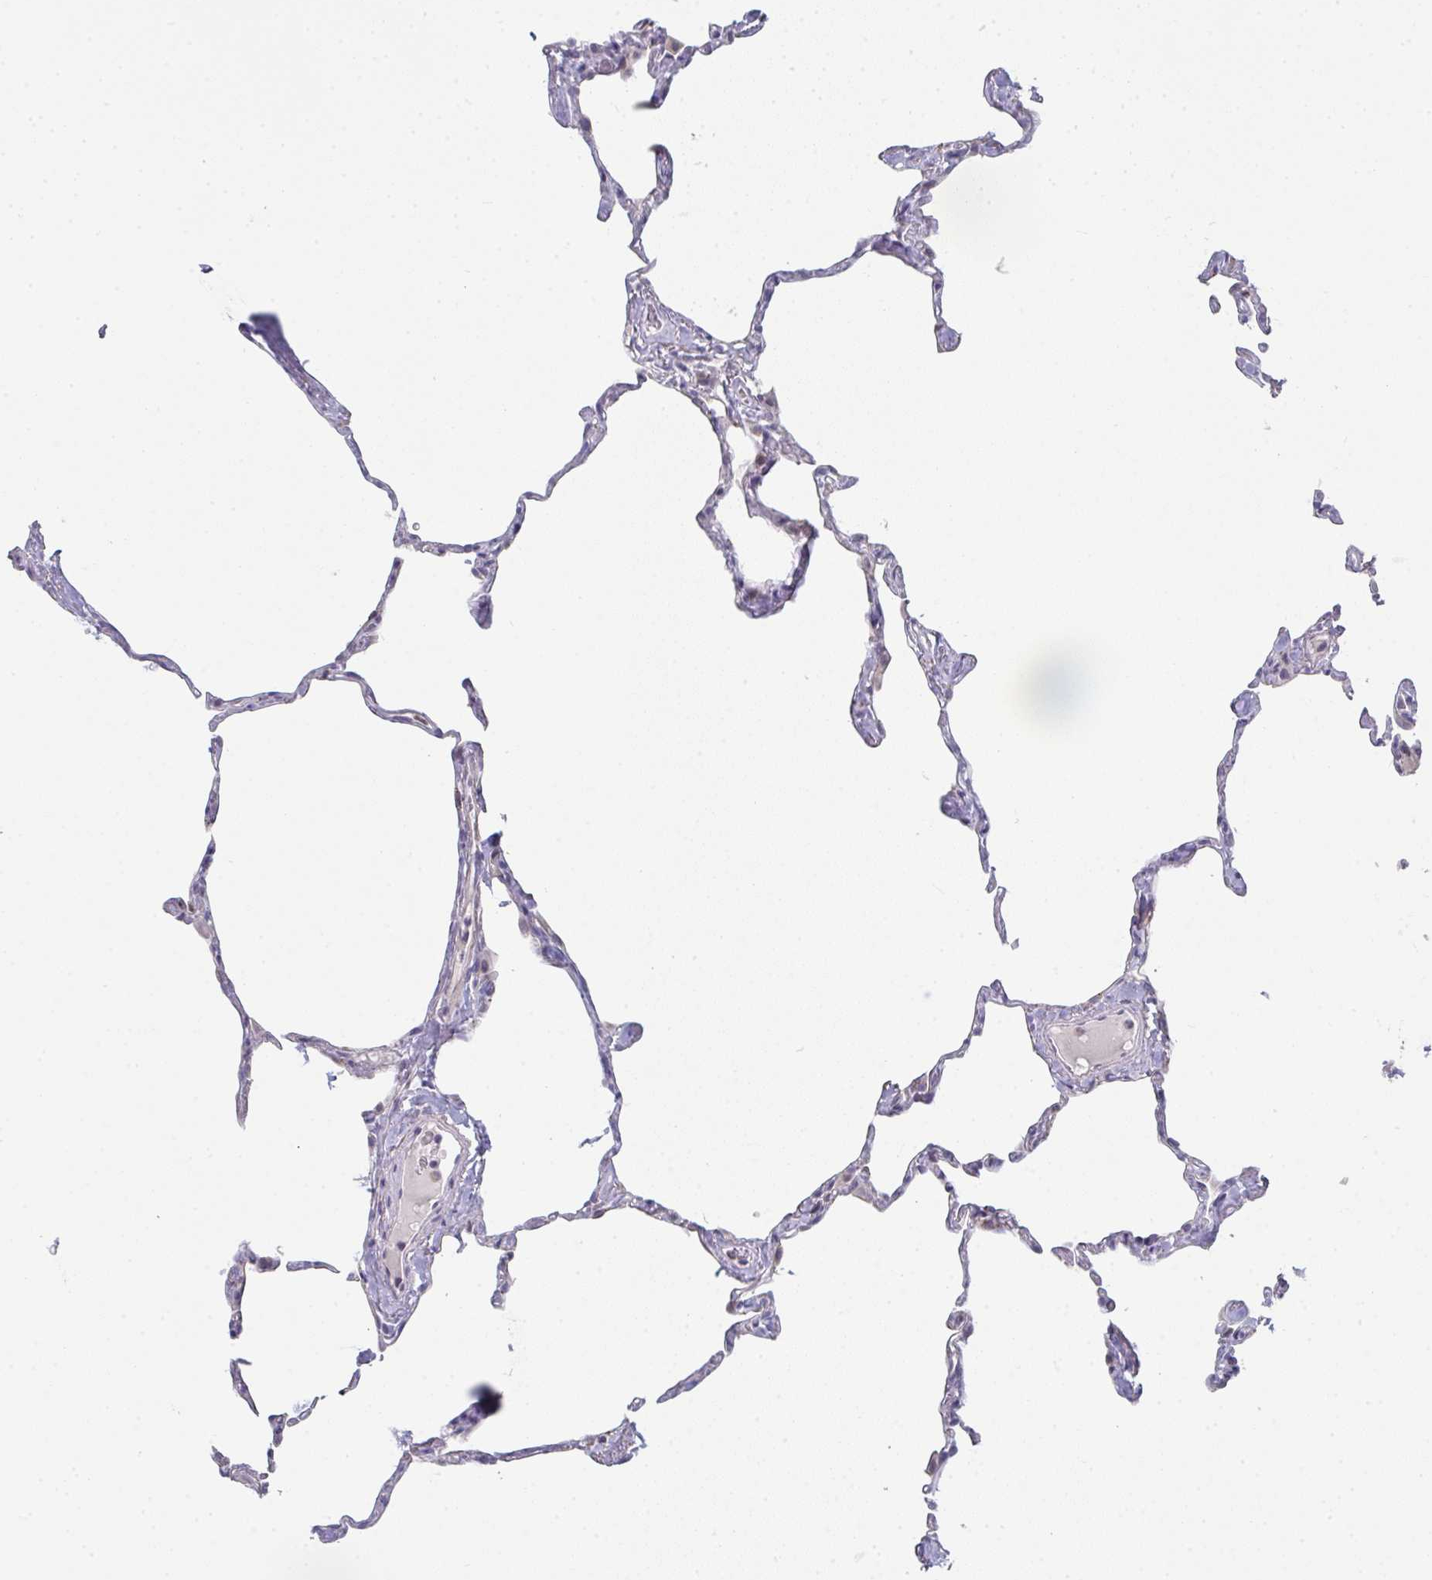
{"staining": {"intensity": "negative", "quantity": "none", "location": "none"}, "tissue": "lung", "cell_type": "Alveolar cells", "image_type": "normal", "snomed": [{"axis": "morphology", "description": "Normal tissue, NOS"}, {"axis": "topography", "description": "Lung"}], "caption": "Immunohistochemistry histopathology image of normal lung stained for a protein (brown), which exhibits no positivity in alveolar cells. The staining was performed using DAB to visualize the protein expression in brown, while the nuclei were stained in blue with hematoxylin (Magnification: 20x).", "gene": "A1CF", "patient": {"sex": "male", "age": 65}}